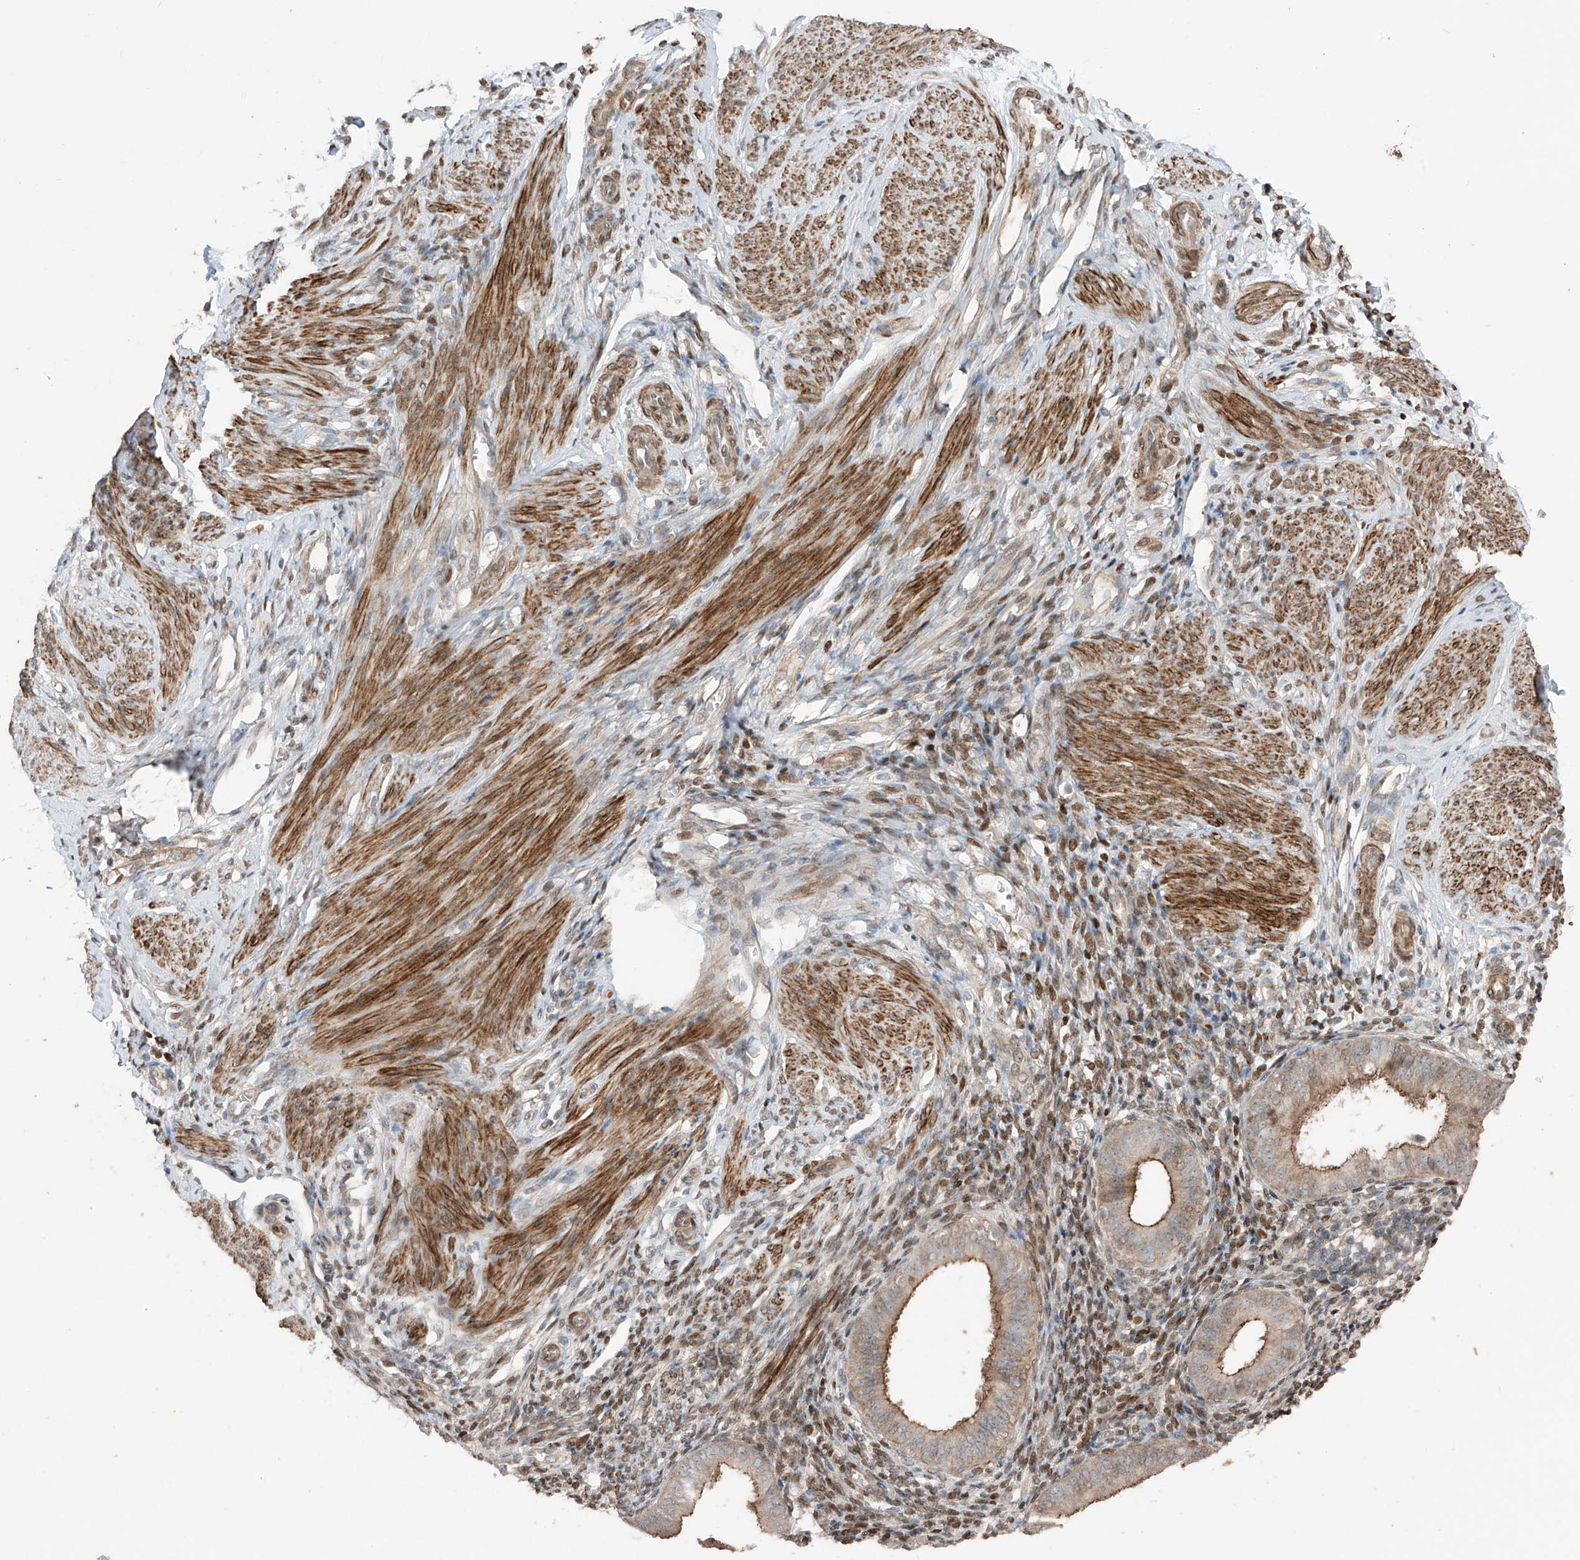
{"staining": {"intensity": "moderate", "quantity": "<25%", "location": "nuclear"}, "tissue": "endometrium", "cell_type": "Cells in endometrial stroma", "image_type": "normal", "snomed": [{"axis": "morphology", "description": "Normal tissue, NOS"}, {"axis": "topography", "description": "Uterus"}, {"axis": "topography", "description": "Endometrium"}], "caption": "Protein staining of benign endometrium reveals moderate nuclear positivity in approximately <25% of cells in endometrial stroma.", "gene": "LRRC74A", "patient": {"sex": "female", "age": 48}}